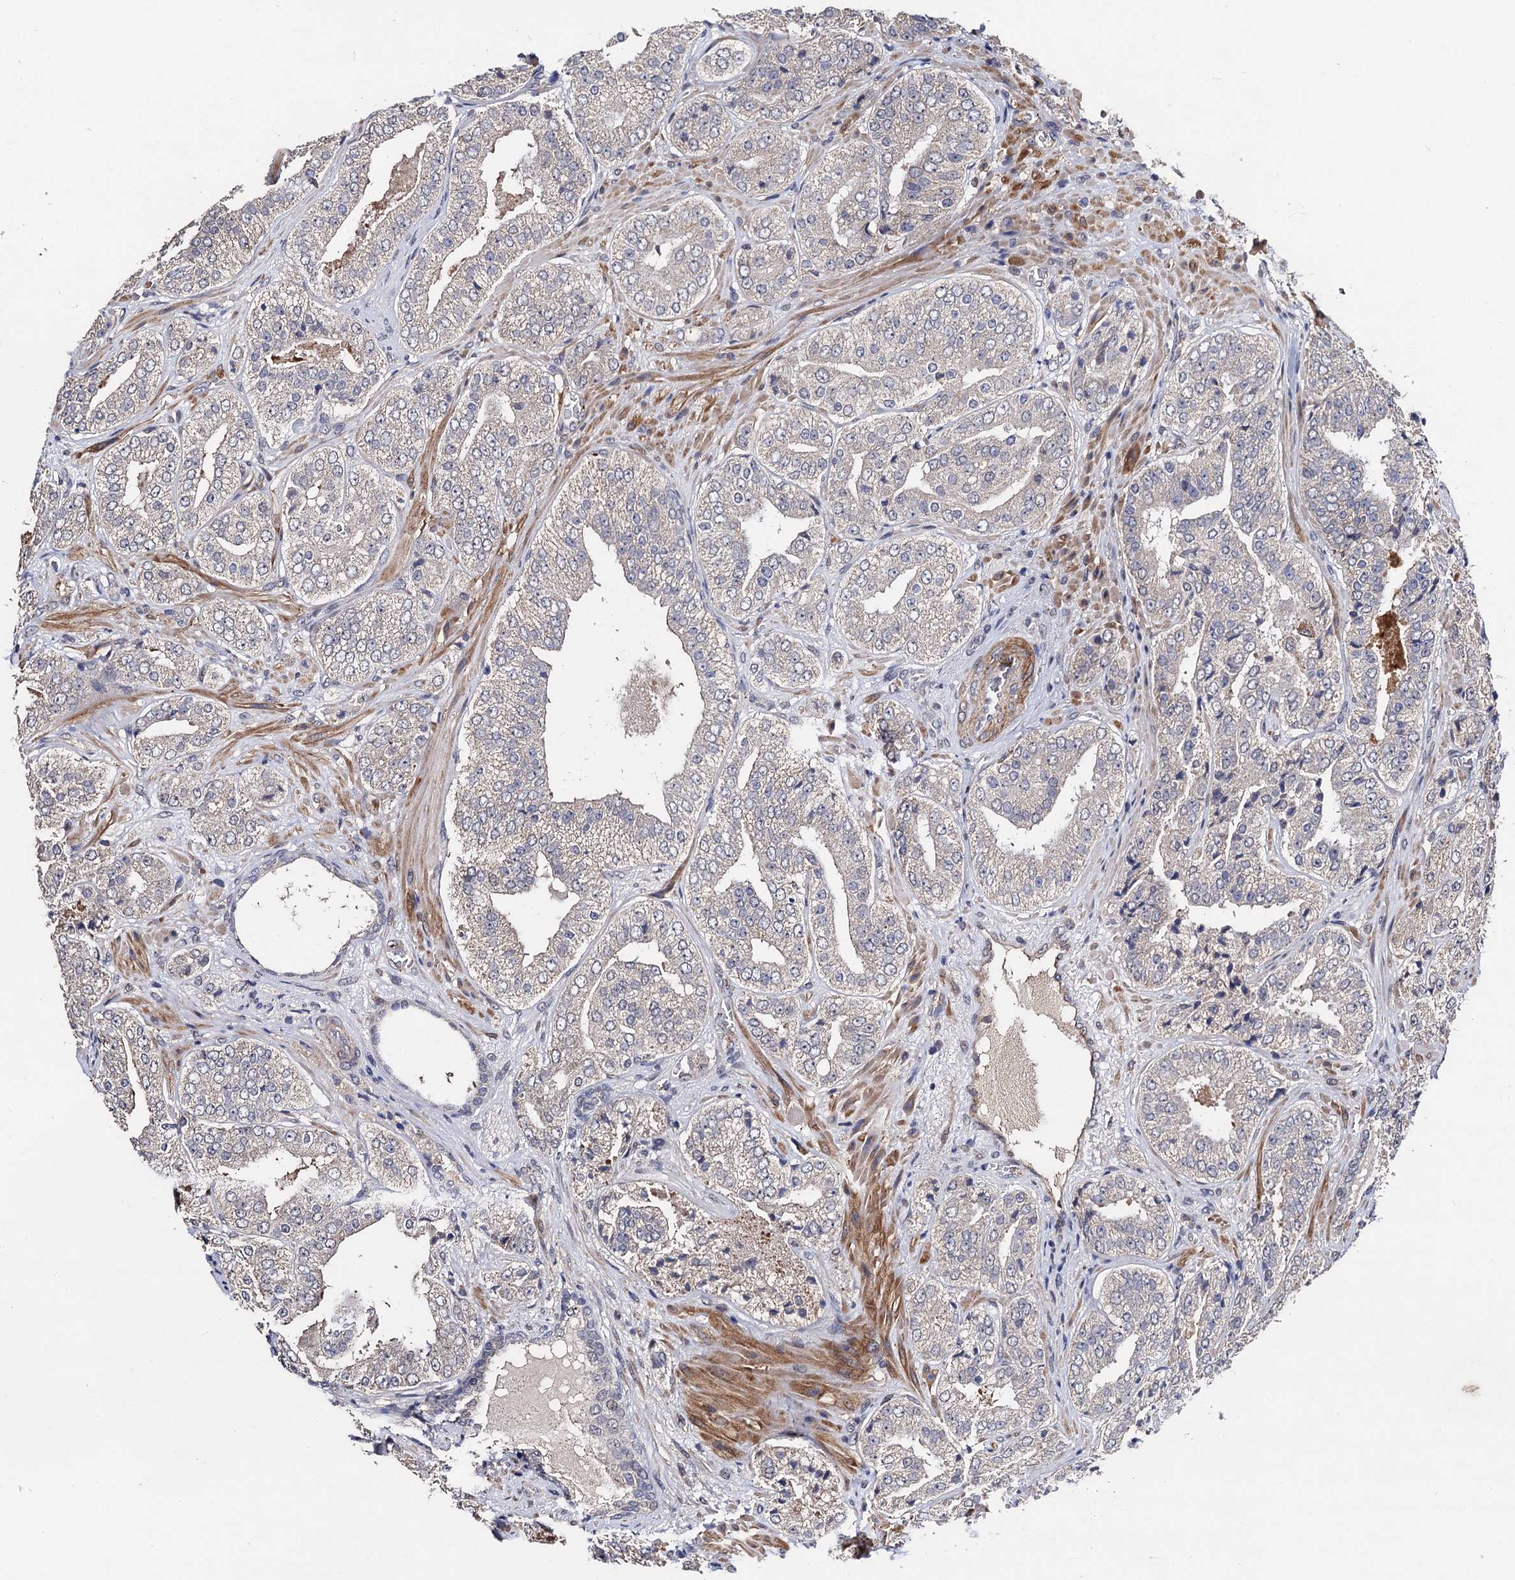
{"staining": {"intensity": "weak", "quantity": "<25%", "location": "cytoplasmic/membranous"}, "tissue": "prostate cancer", "cell_type": "Tumor cells", "image_type": "cancer", "snomed": [{"axis": "morphology", "description": "Adenocarcinoma, High grade"}, {"axis": "topography", "description": "Prostate"}], "caption": "Prostate cancer was stained to show a protein in brown. There is no significant staining in tumor cells.", "gene": "PPTC7", "patient": {"sex": "male", "age": 71}}